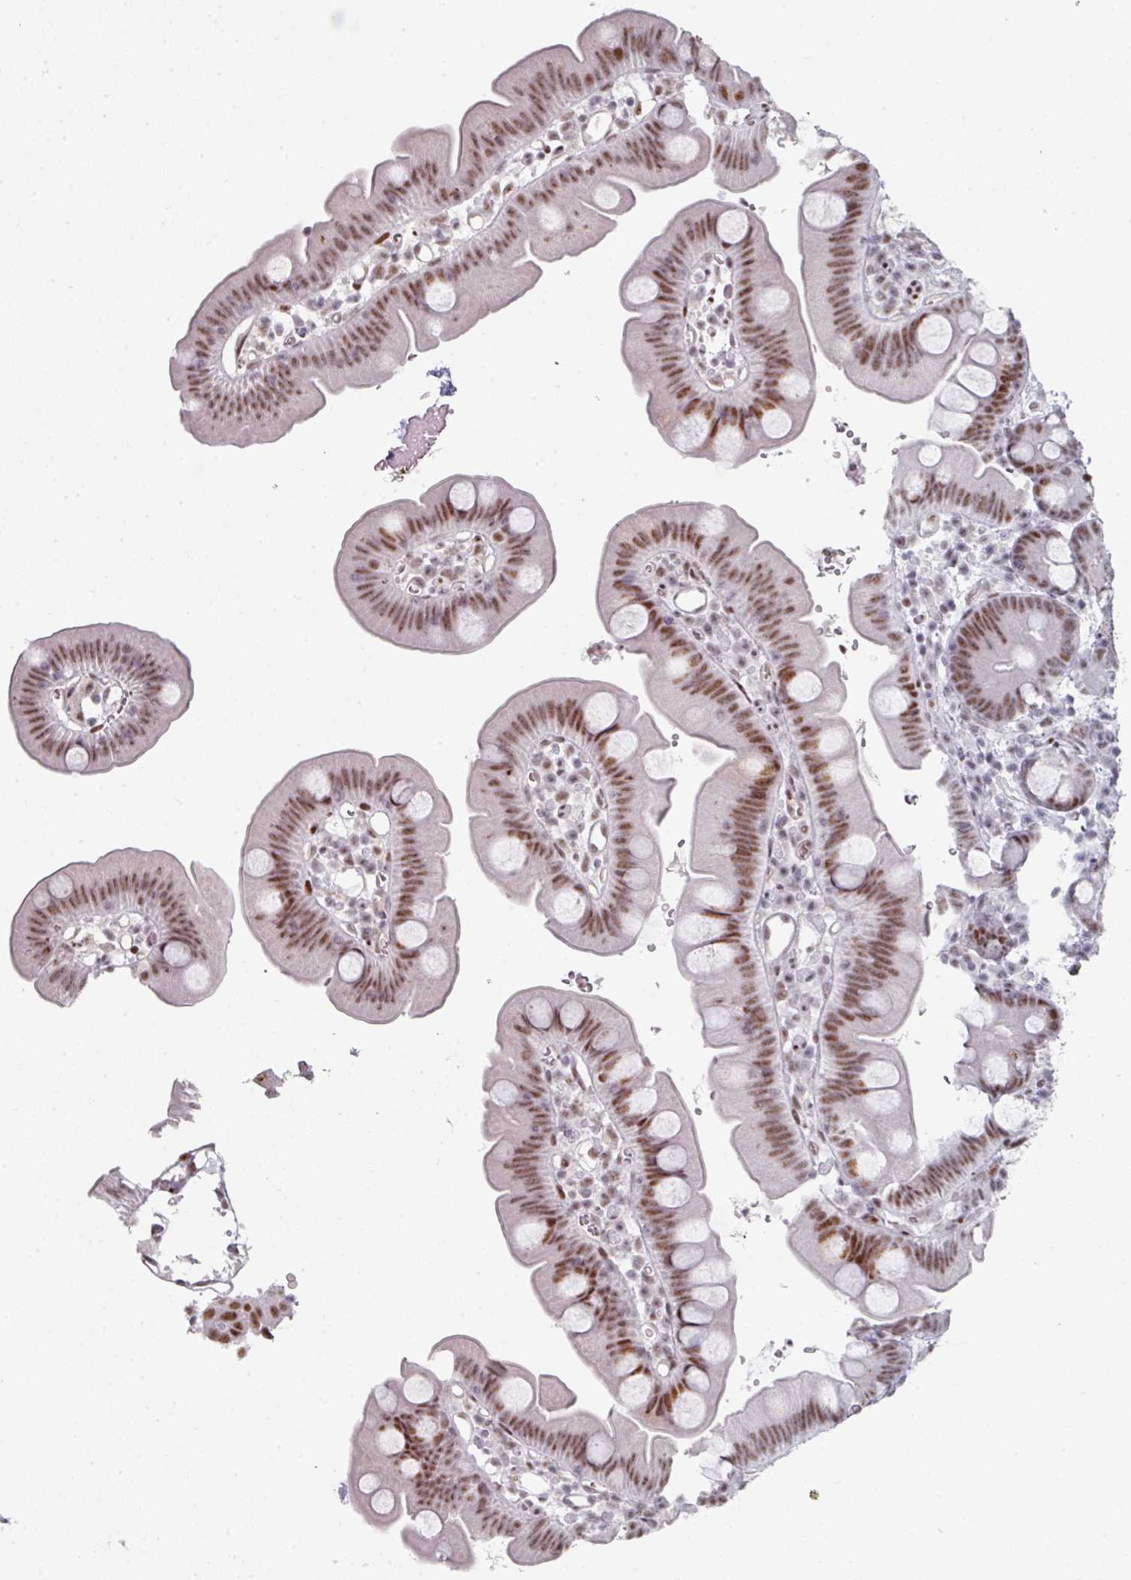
{"staining": {"intensity": "moderate", "quantity": ">75%", "location": "nuclear"}, "tissue": "small intestine", "cell_type": "Glandular cells", "image_type": "normal", "snomed": [{"axis": "morphology", "description": "Normal tissue, NOS"}, {"axis": "topography", "description": "Small intestine"}], "caption": "Protein staining of benign small intestine shows moderate nuclear staining in approximately >75% of glandular cells.", "gene": "SF3B5", "patient": {"sex": "female", "age": 68}}